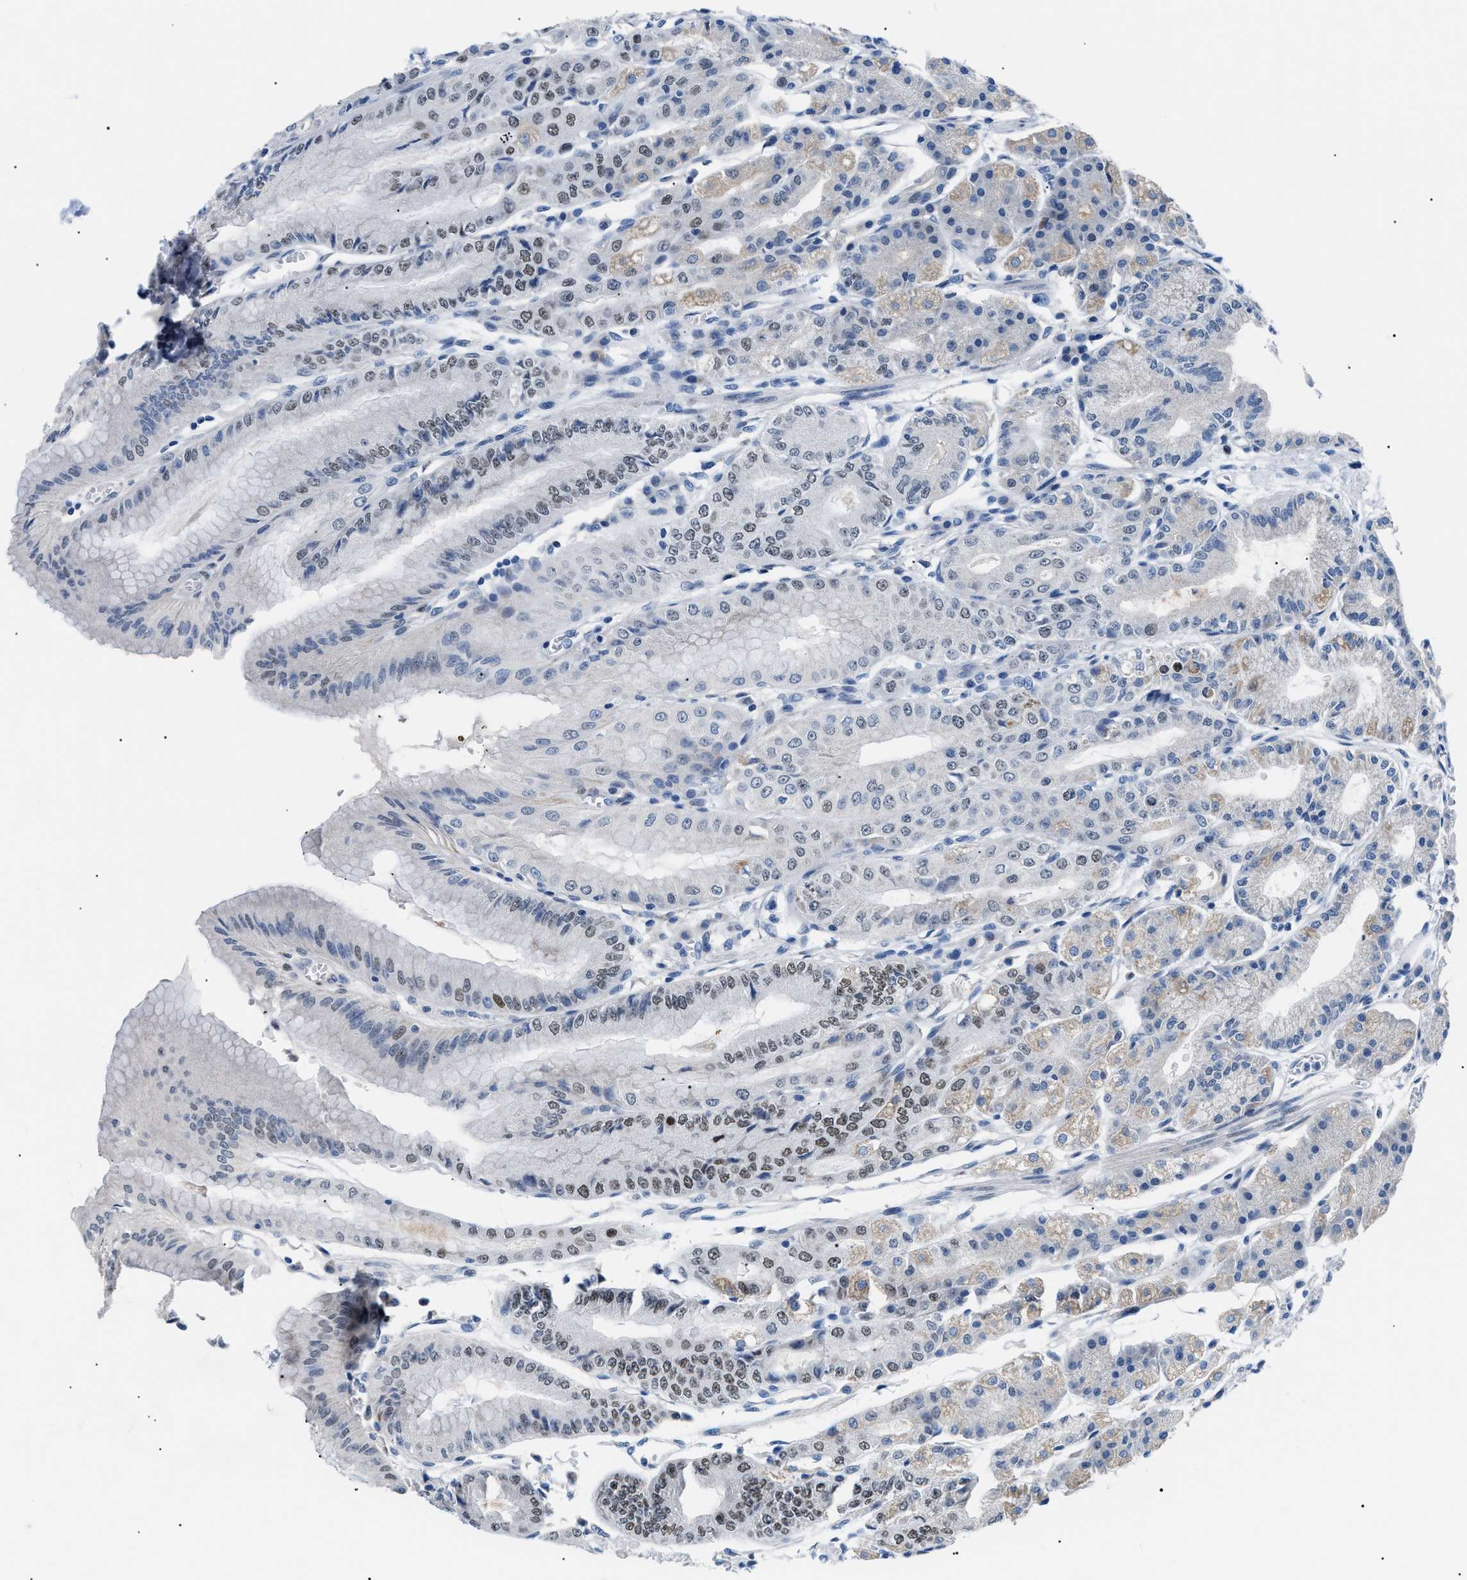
{"staining": {"intensity": "moderate", "quantity": "25%-75%", "location": "cytoplasmic/membranous,nuclear"}, "tissue": "stomach", "cell_type": "Glandular cells", "image_type": "normal", "snomed": [{"axis": "morphology", "description": "Normal tissue, NOS"}, {"axis": "topography", "description": "Stomach, lower"}], "caption": "A high-resolution micrograph shows immunohistochemistry staining of benign stomach, which shows moderate cytoplasmic/membranous,nuclear staining in about 25%-75% of glandular cells.", "gene": "SMARCC1", "patient": {"sex": "male", "age": 71}}